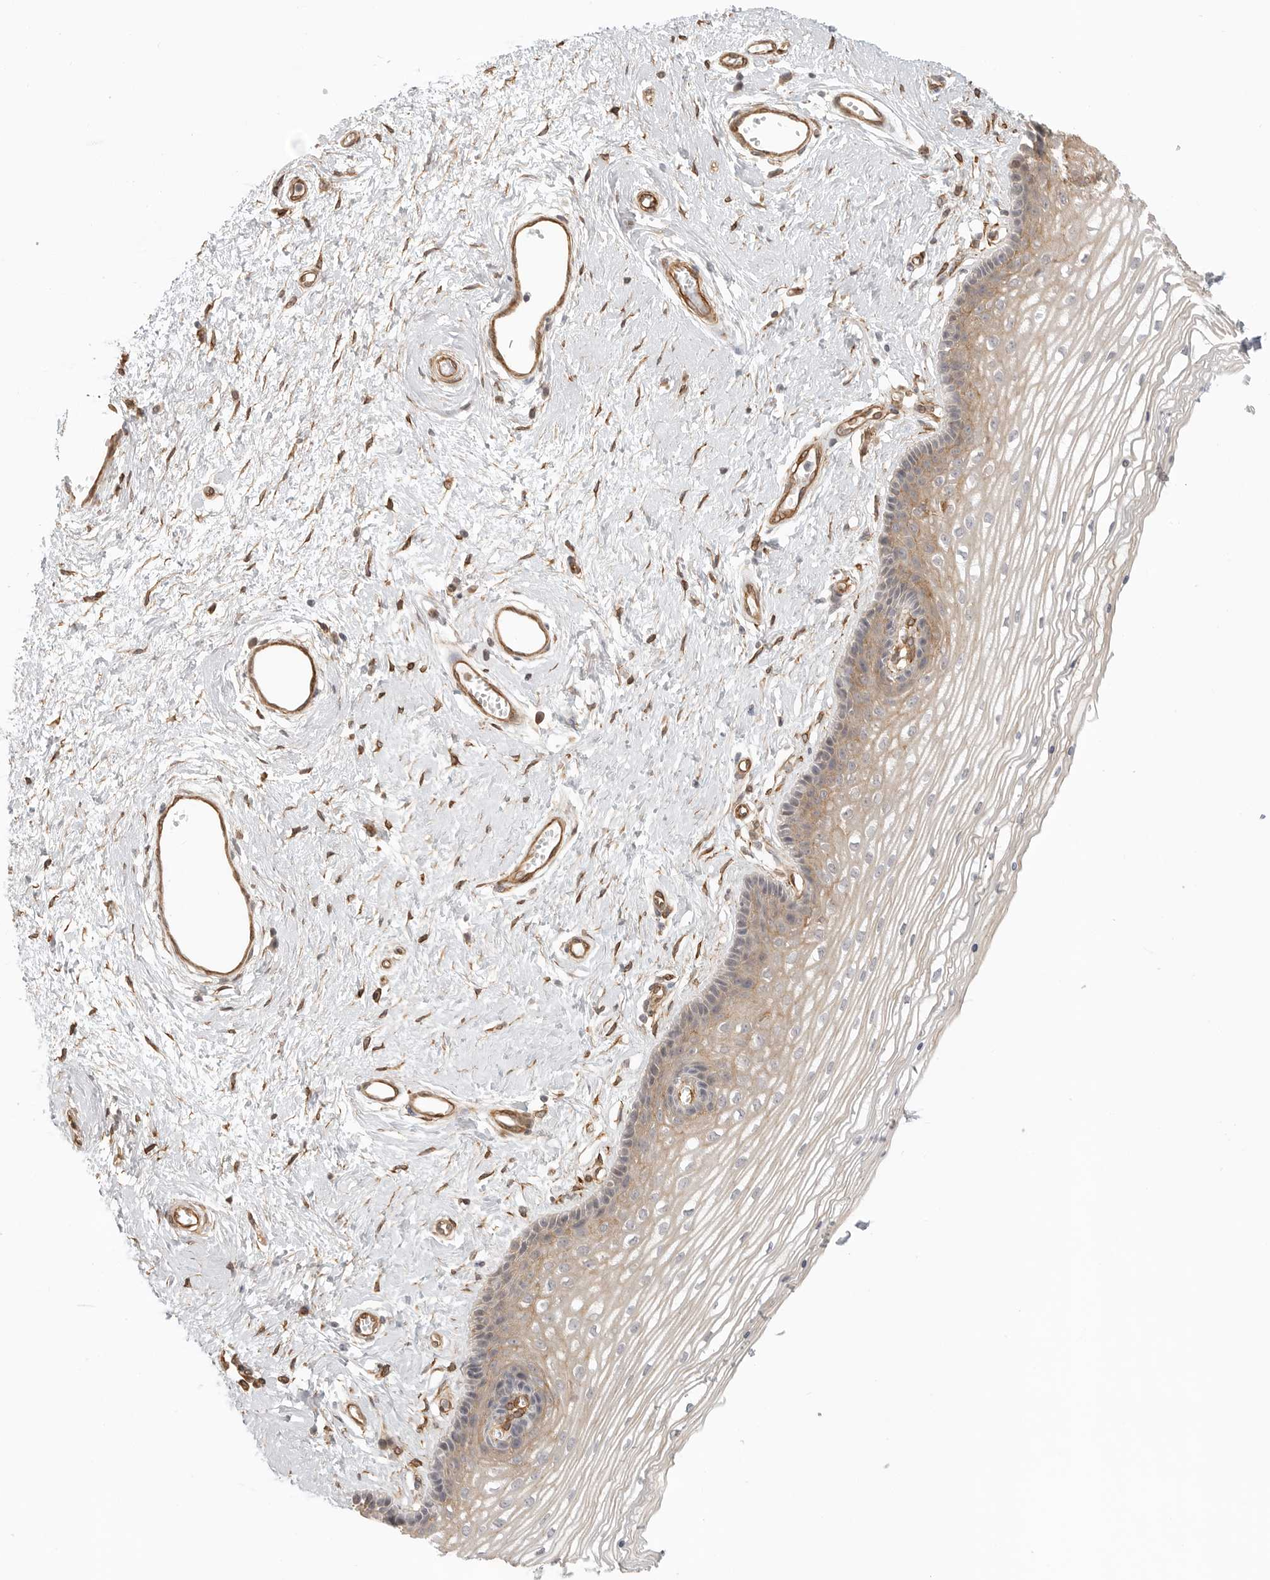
{"staining": {"intensity": "moderate", "quantity": ">75%", "location": "cytoplasmic/membranous"}, "tissue": "vagina", "cell_type": "Squamous epithelial cells", "image_type": "normal", "snomed": [{"axis": "morphology", "description": "Normal tissue, NOS"}, {"axis": "topography", "description": "Vagina"}], "caption": "Immunohistochemical staining of benign vagina demonstrates medium levels of moderate cytoplasmic/membranous staining in about >75% of squamous epithelial cells.", "gene": "ATOH7", "patient": {"sex": "female", "age": 46}}